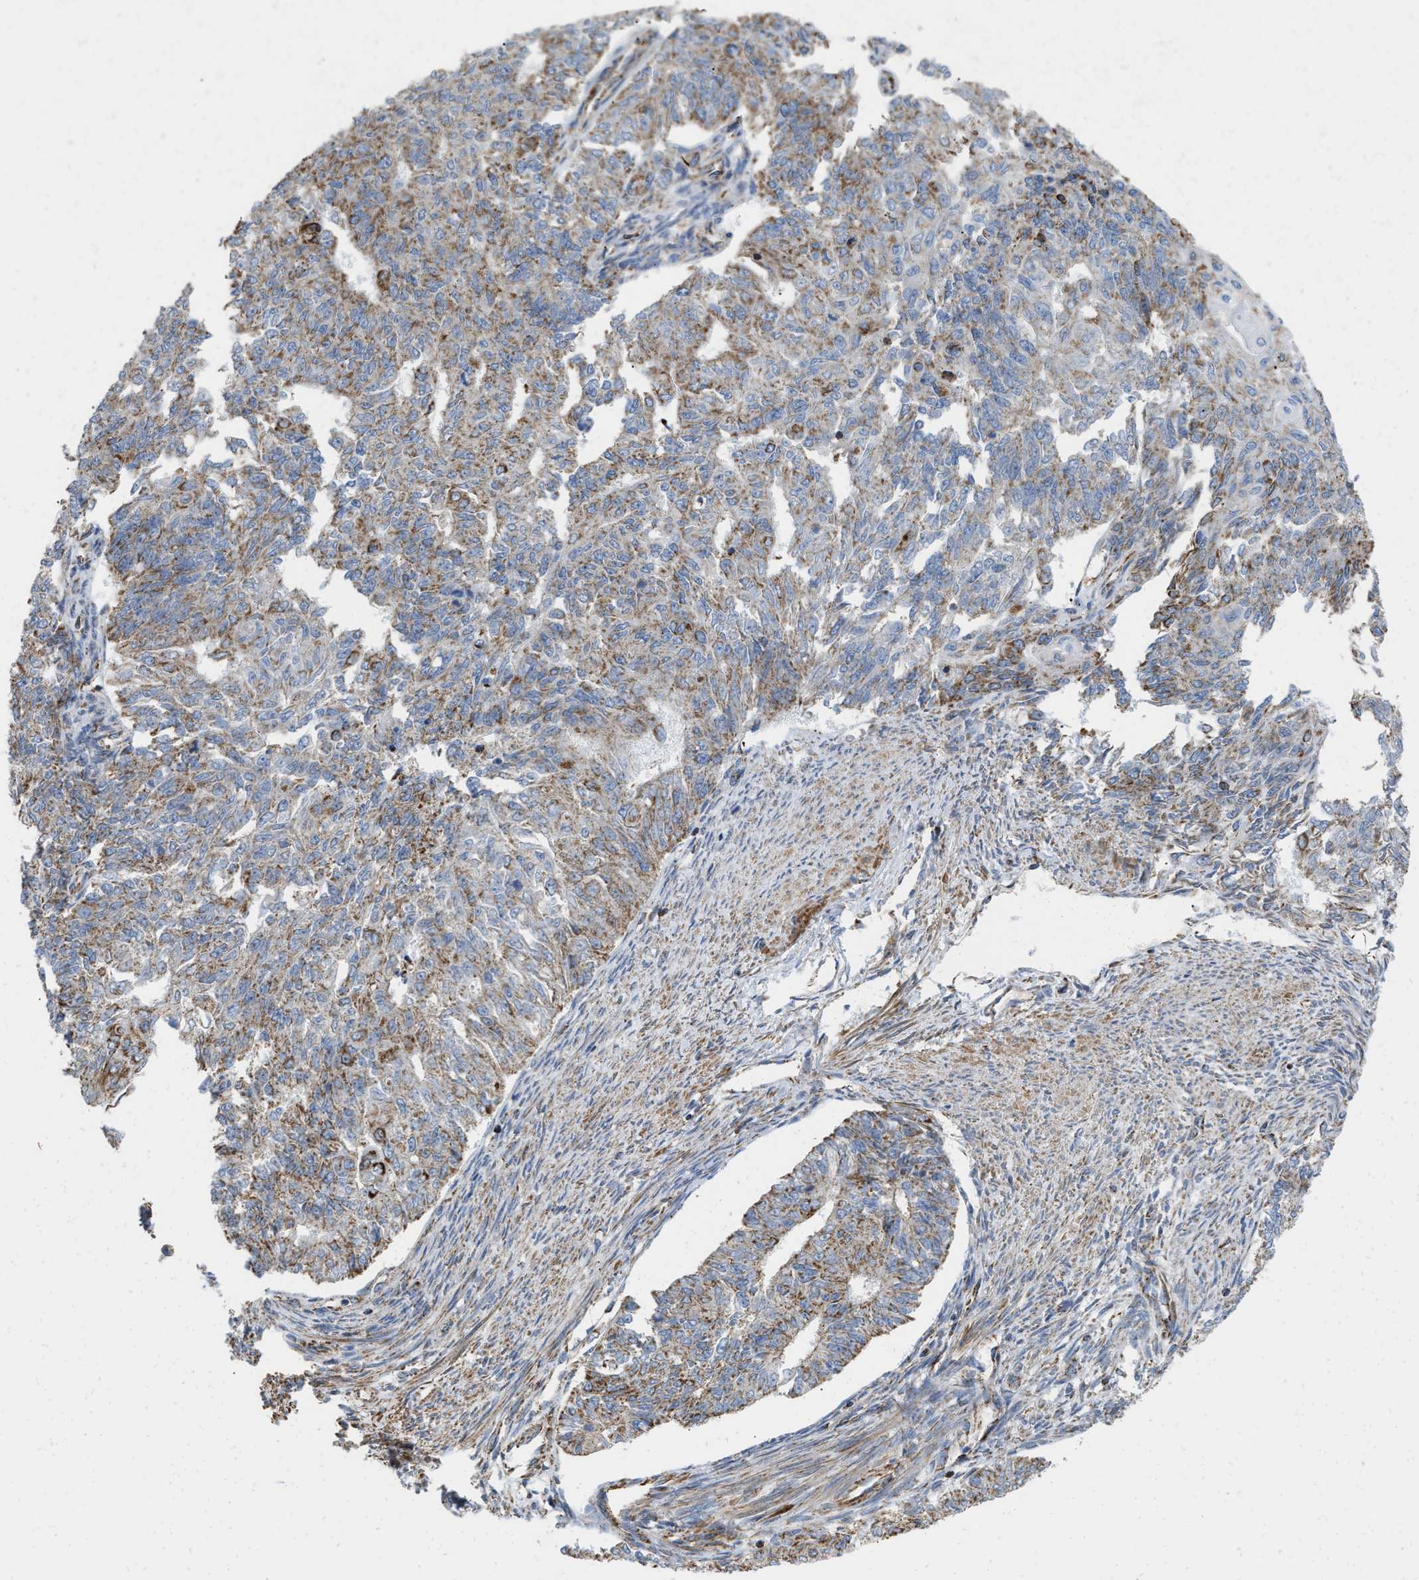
{"staining": {"intensity": "moderate", "quantity": ">75%", "location": "cytoplasmic/membranous"}, "tissue": "endometrial cancer", "cell_type": "Tumor cells", "image_type": "cancer", "snomed": [{"axis": "morphology", "description": "Adenocarcinoma, NOS"}, {"axis": "topography", "description": "Endometrium"}], "caption": "The histopathology image shows a brown stain indicating the presence of a protein in the cytoplasmic/membranous of tumor cells in endometrial cancer.", "gene": "GRB10", "patient": {"sex": "female", "age": 32}}